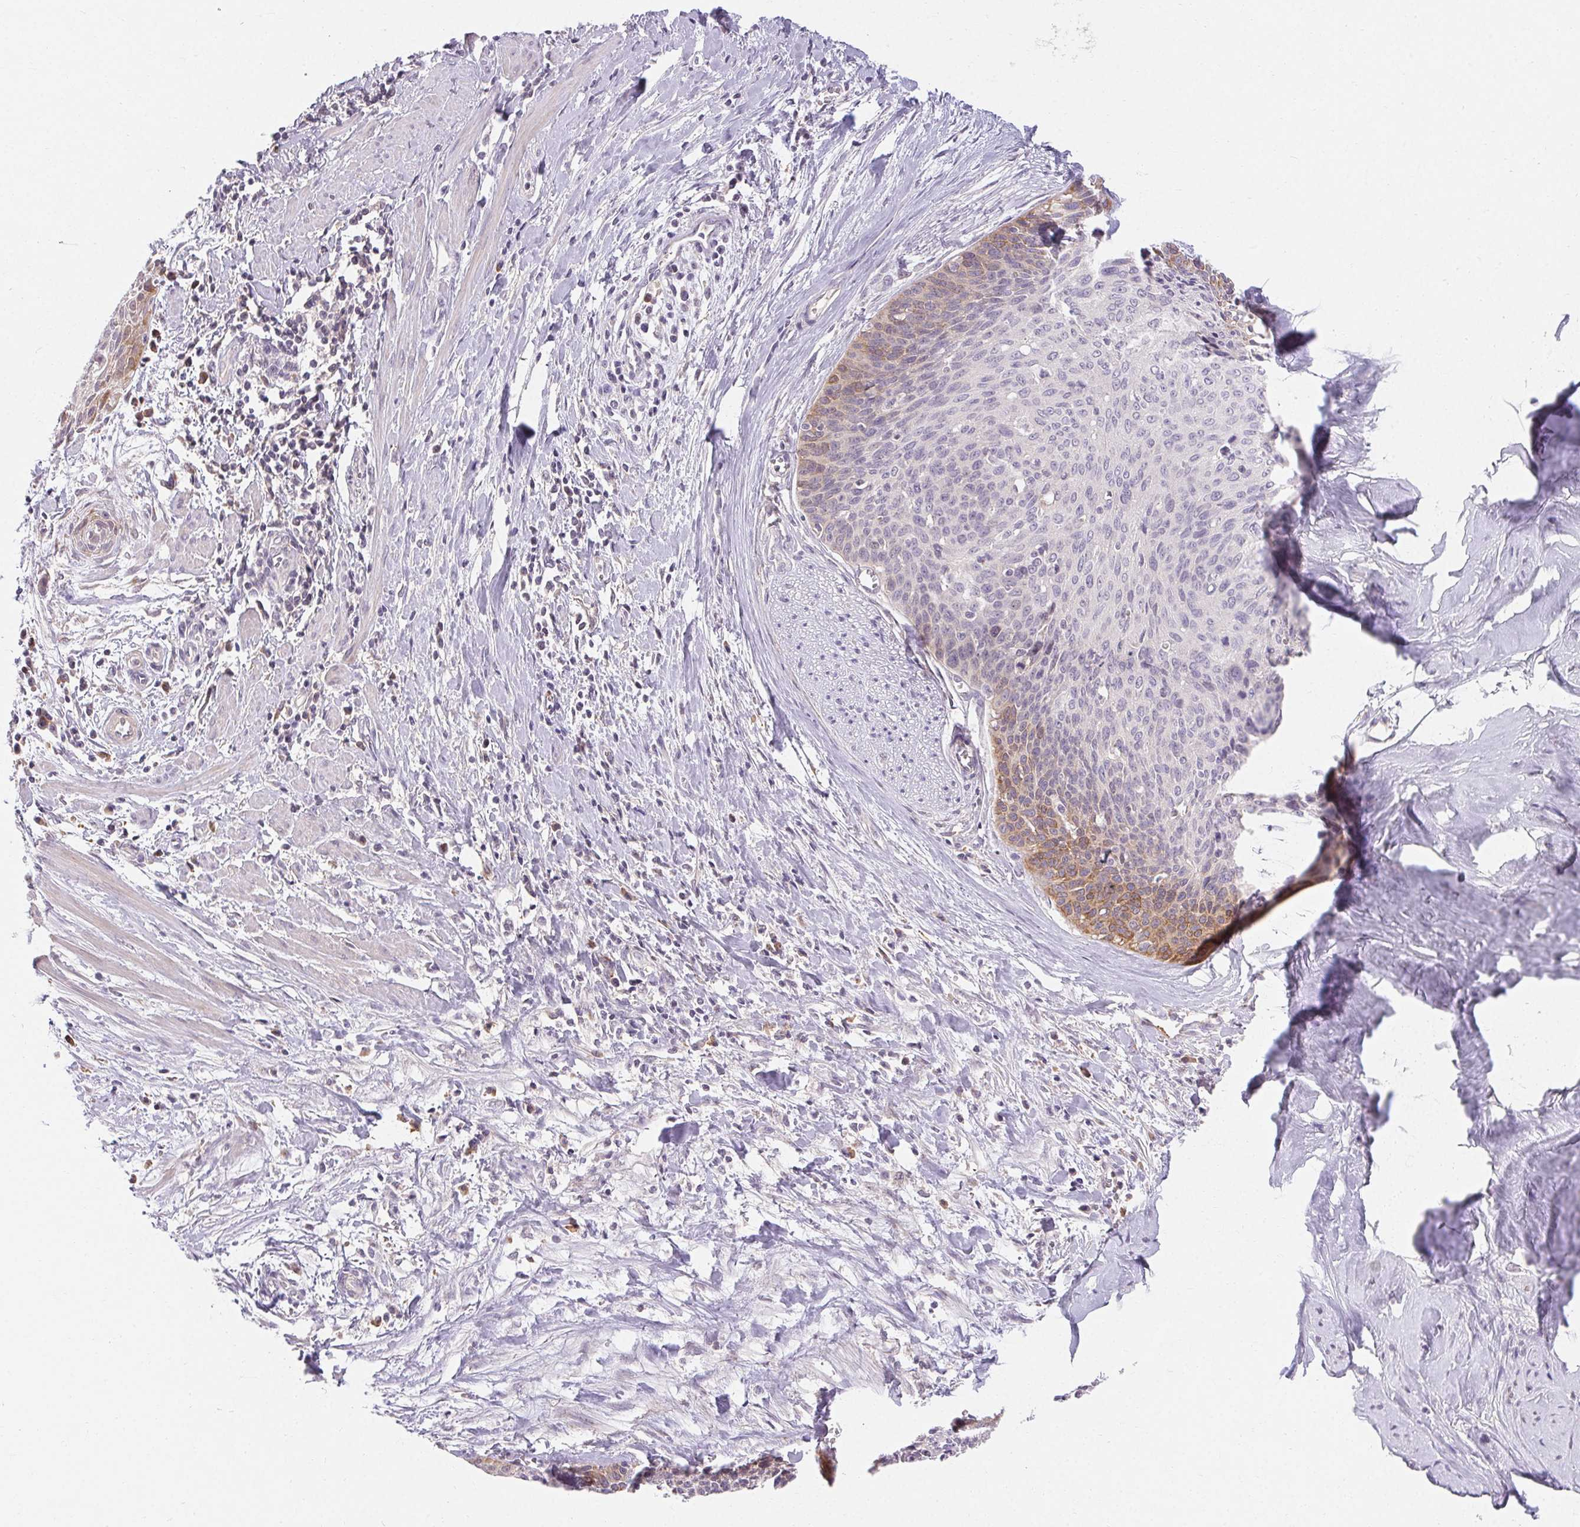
{"staining": {"intensity": "moderate", "quantity": "25%-75%", "location": "cytoplasmic/membranous"}, "tissue": "cervical cancer", "cell_type": "Tumor cells", "image_type": "cancer", "snomed": [{"axis": "morphology", "description": "Squamous cell carcinoma, NOS"}, {"axis": "topography", "description": "Cervix"}], "caption": "Squamous cell carcinoma (cervical) was stained to show a protein in brown. There is medium levels of moderate cytoplasmic/membranous expression in approximately 25%-75% of tumor cells.", "gene": "TMEM52B", "patient": {"sex": "female", "age": 55}}